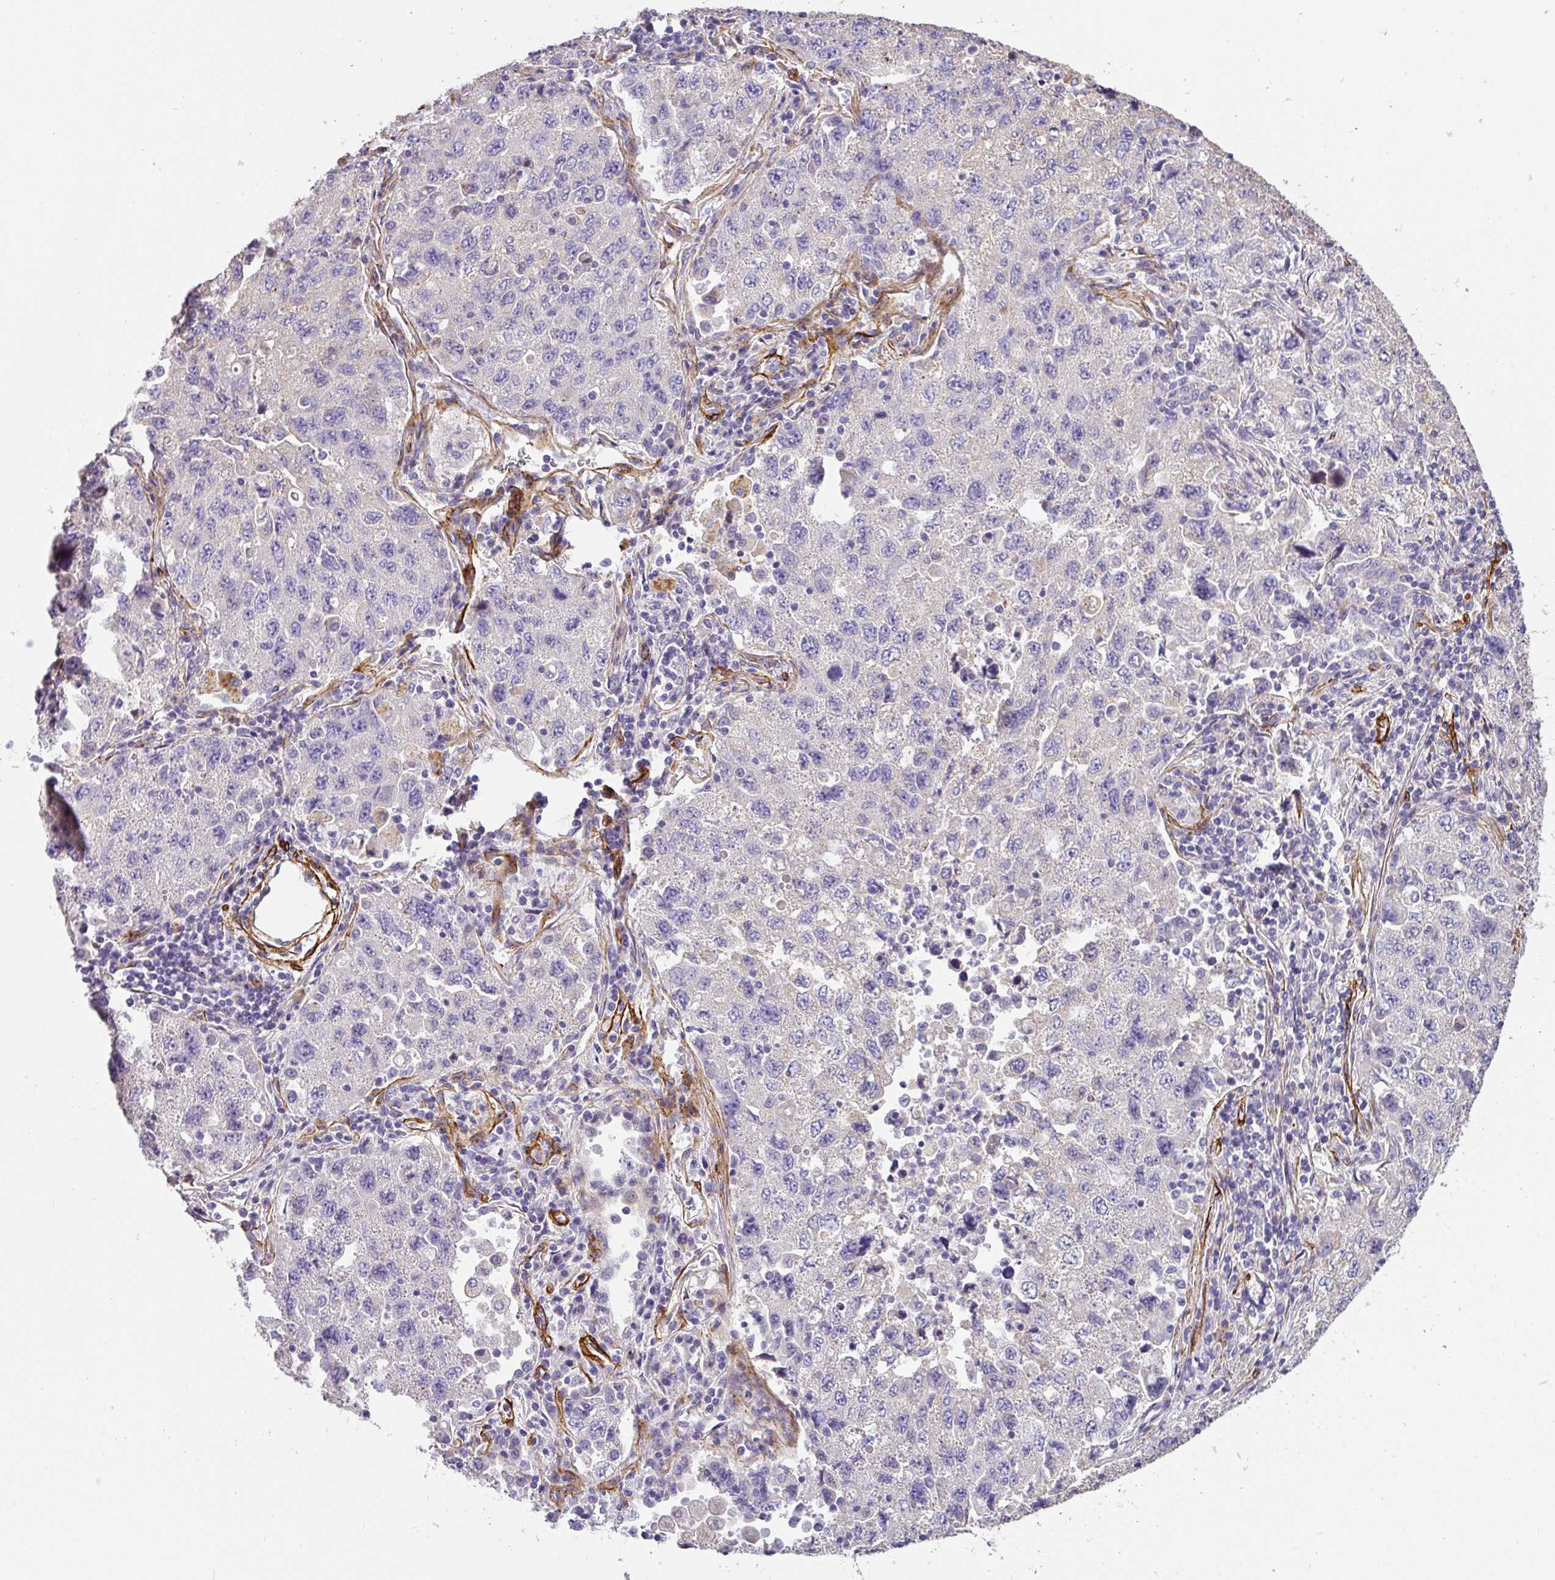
{"staining": {"intensity": "negative", "quantity": "none", "location": "none"}, "tissue": "lung cancer", "cell_type": "Tumor cells", "image_type": "cancer", "snomed": [{"axis": "morphology", "description": "Adenocarcinoma, NOS"}, {"axis": "topography", "description": "Lung"}], "caption": "DAB immunohistochemical staining of lung adenocarcinoma exhibits no significant expression in tumor cells.", "gene": "SLC25A17", "patient": {"sex": "female", "age": 57}}